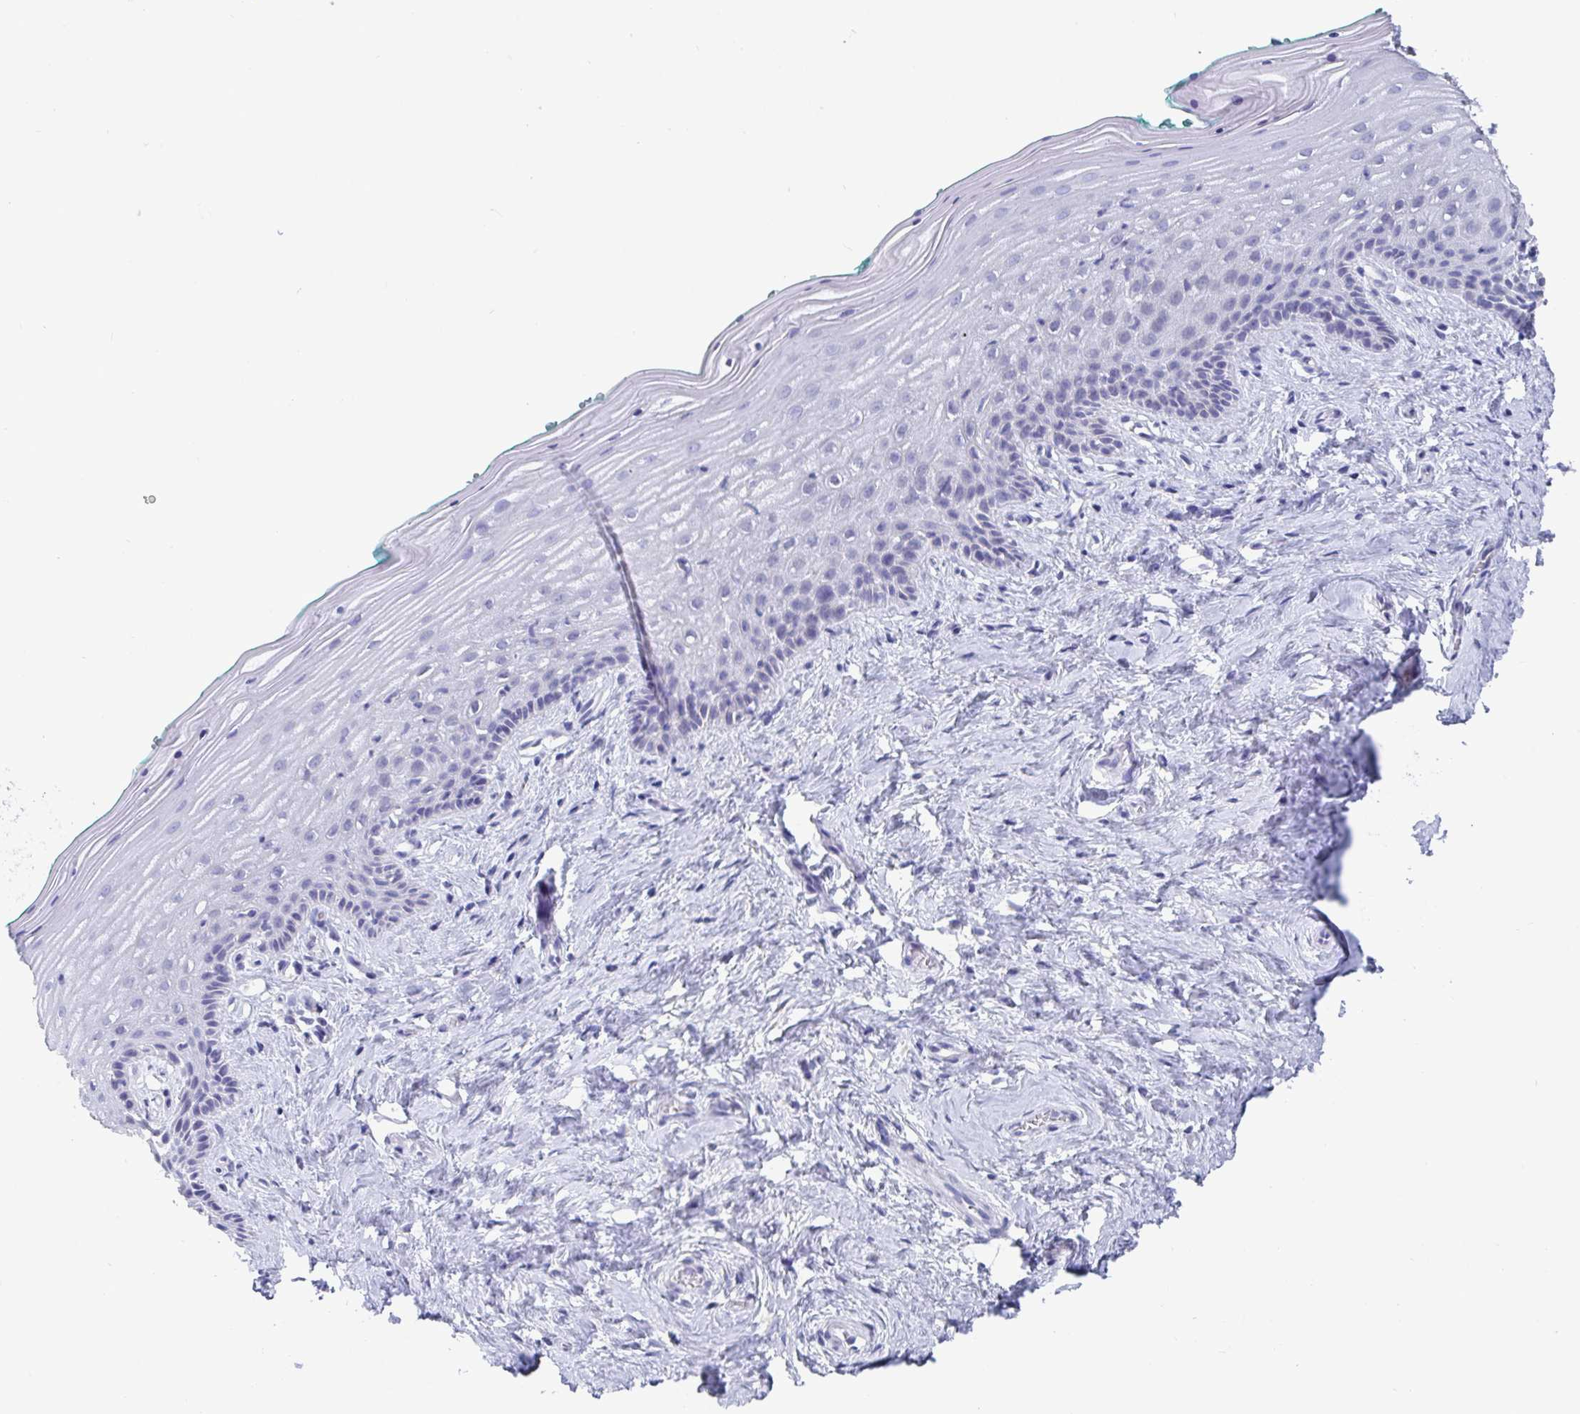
{"staining": {"intensity": "negative", "quantity": "none", "location": "none"}, "tissue": "vagina", "cell_type": "Squamous epithelial cells", "image_type": "normal", "snomed": [{"axis": "morphology", "description": "Normal tissue, NOS"}, {"axis": "topography", "description": "Vagina"}], "caption": "Squamous epithelial cells are negative for brown protein staining in unremarkable vagina. (Brightfield microscopy of DAB (3,3'-diaminobenzidine) immunohistochemistry (IHC) at high magnification).", "gene": "TAS2R39", "patient": {"sex": "female", "age": 45}}